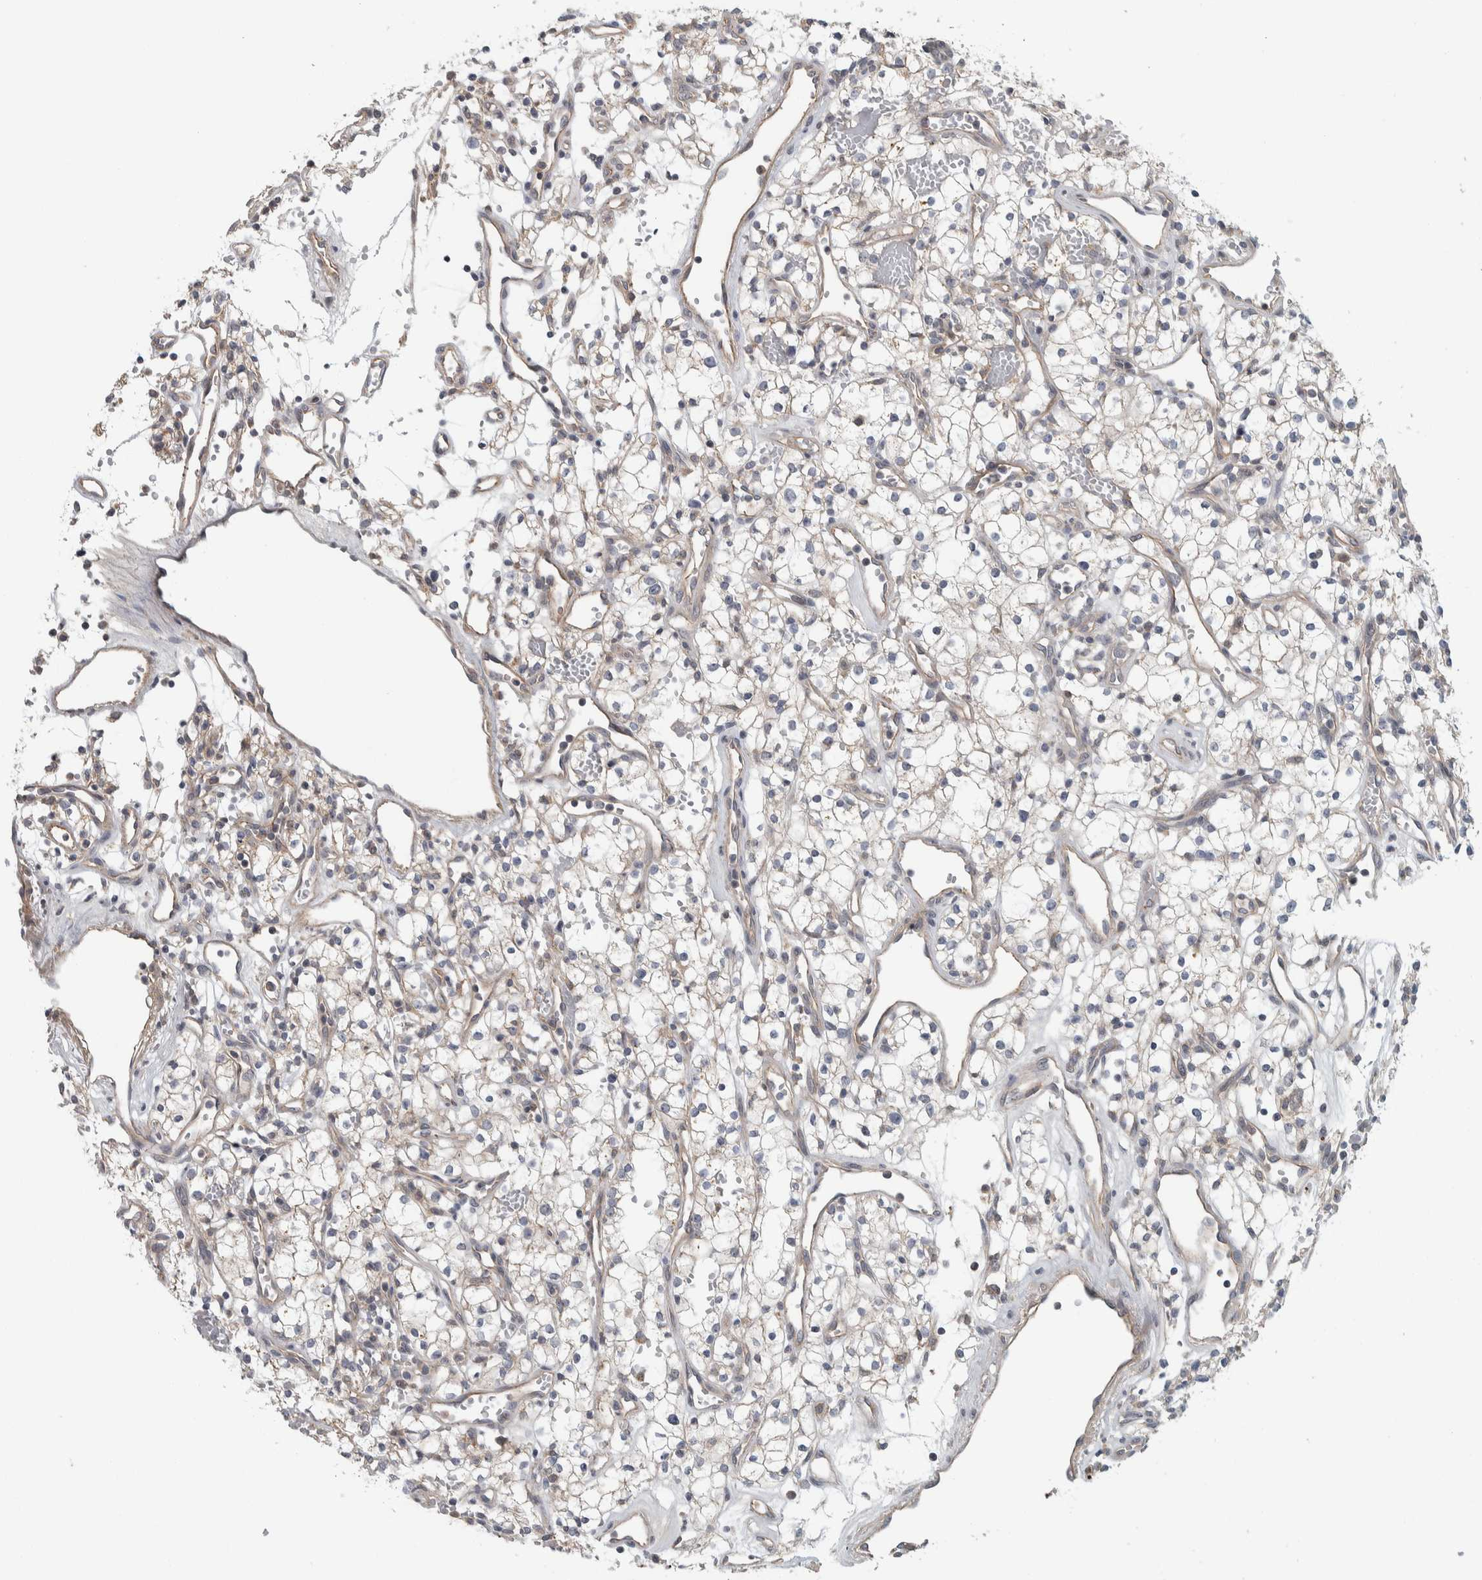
{"staining": {"intensity": "negative", "quantity": "none", "location": "none"}, "tissue": "renal cancer", "cell_type": "Tumor cells", "image_type": "cancer", "snomed": [{"axis": "morphology", "description": "Adenocarcinoma, NOS"}, {"axis": "topography", "description": "Kidney"}], "caption": "The histopathology image reveals no staining of tumor cells in renal cancer (adenocarcinoma).", "gene": "KCNJ3", "patient": {"sex": "male", "age": 59}}